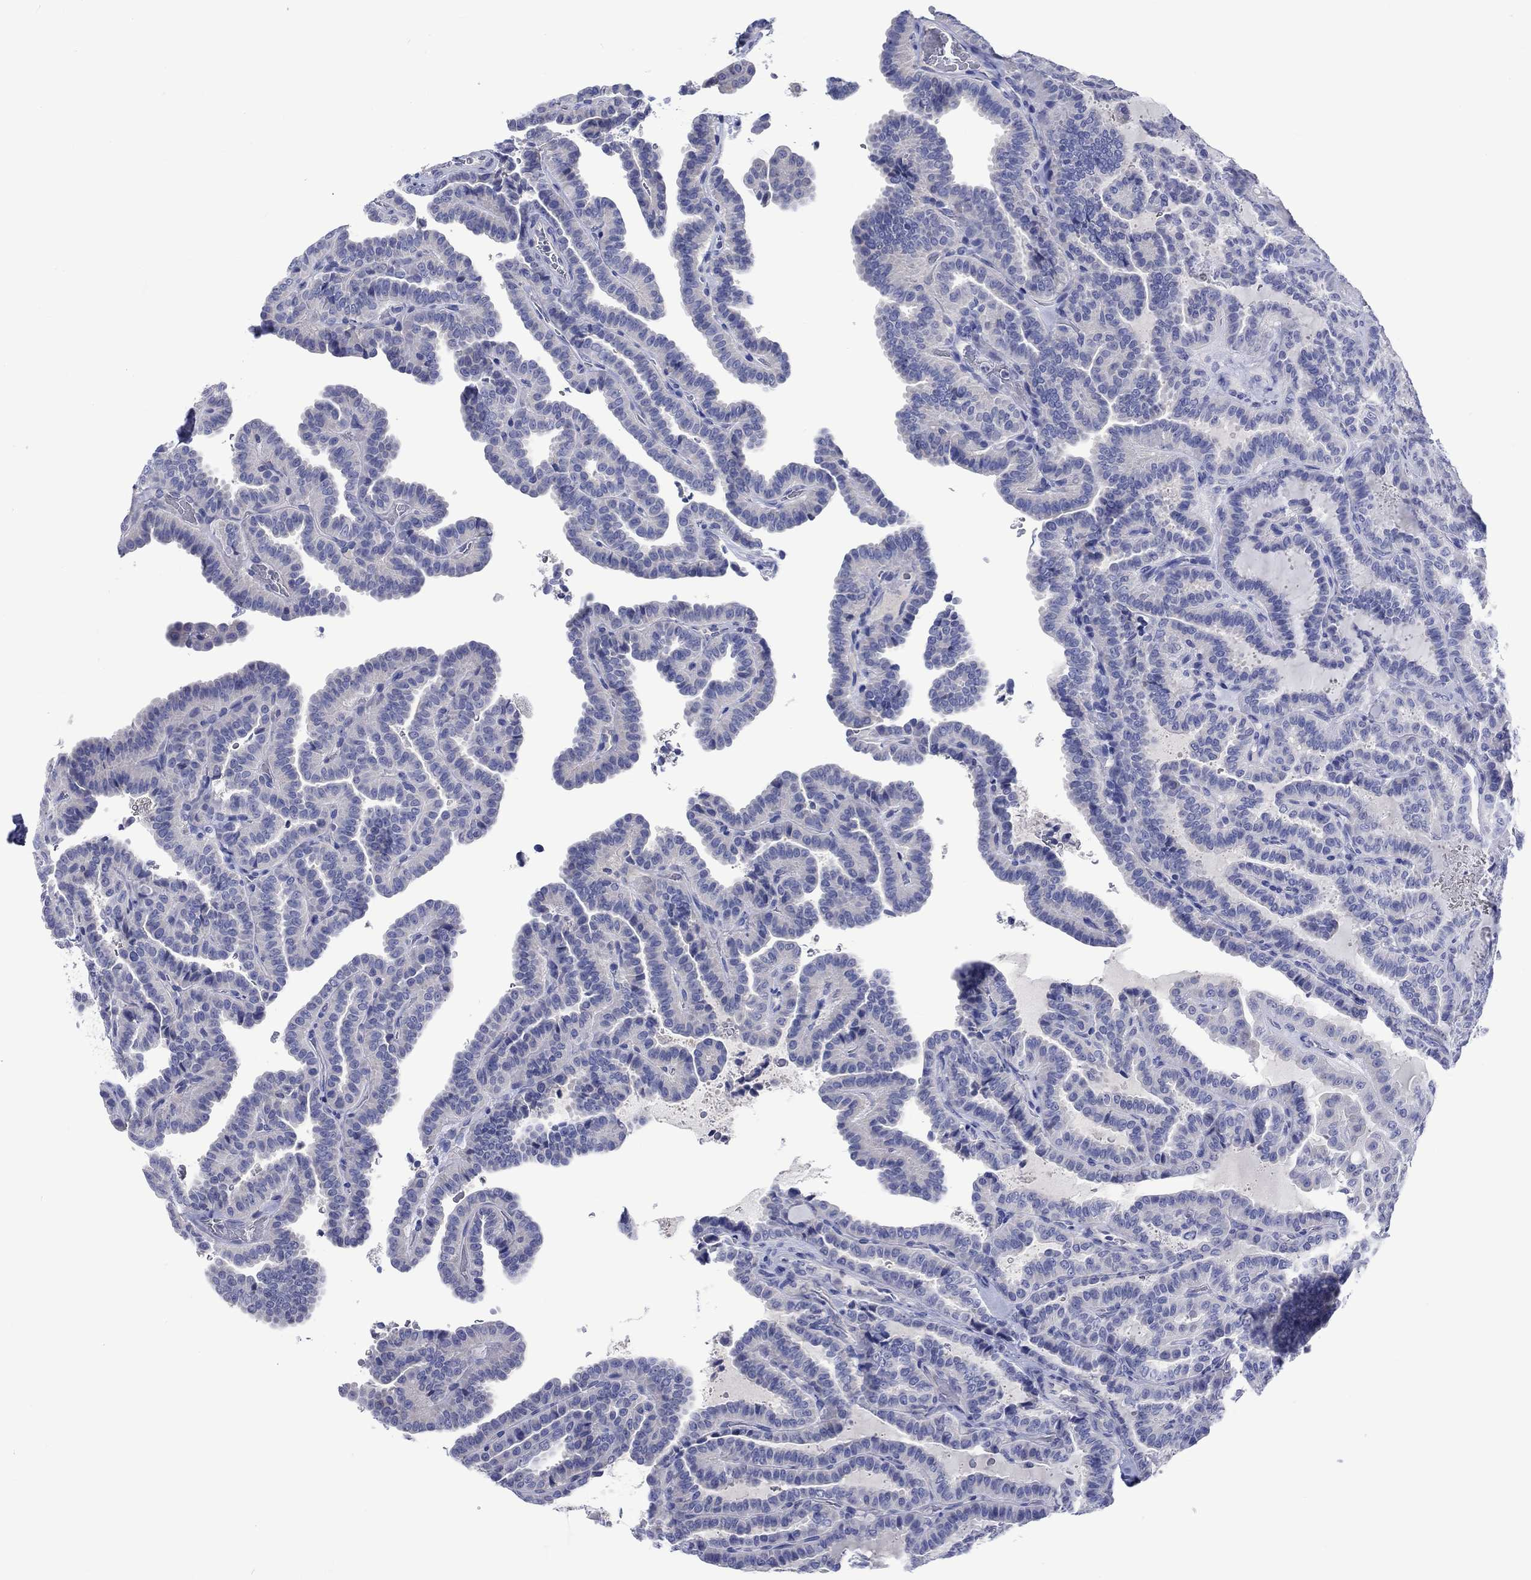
{"staining": {"intensity": "negative", "quantity": "none", "location": "none"}, "tissue": "thyroid cancer", "cell_type": "Tumor cells", "image_type": "cancer", "snomed": [{"axis": "morphology", "description": "Papillary adenocarcinoma, NOS"}, {"axis": "topography", "description": "Thyroid gland"}], "caption": "This micrograph is of thyroid papillary adenocarcinoma stained with immunohistochemistry (IHC) to label a protein in brown with the nuclei are counter-stained blue. There is no positivity in tumor cells. Nuclei are stained in blue.", "gene": "TOMM20L", "patient": {"sex": "female", "age": 39}}